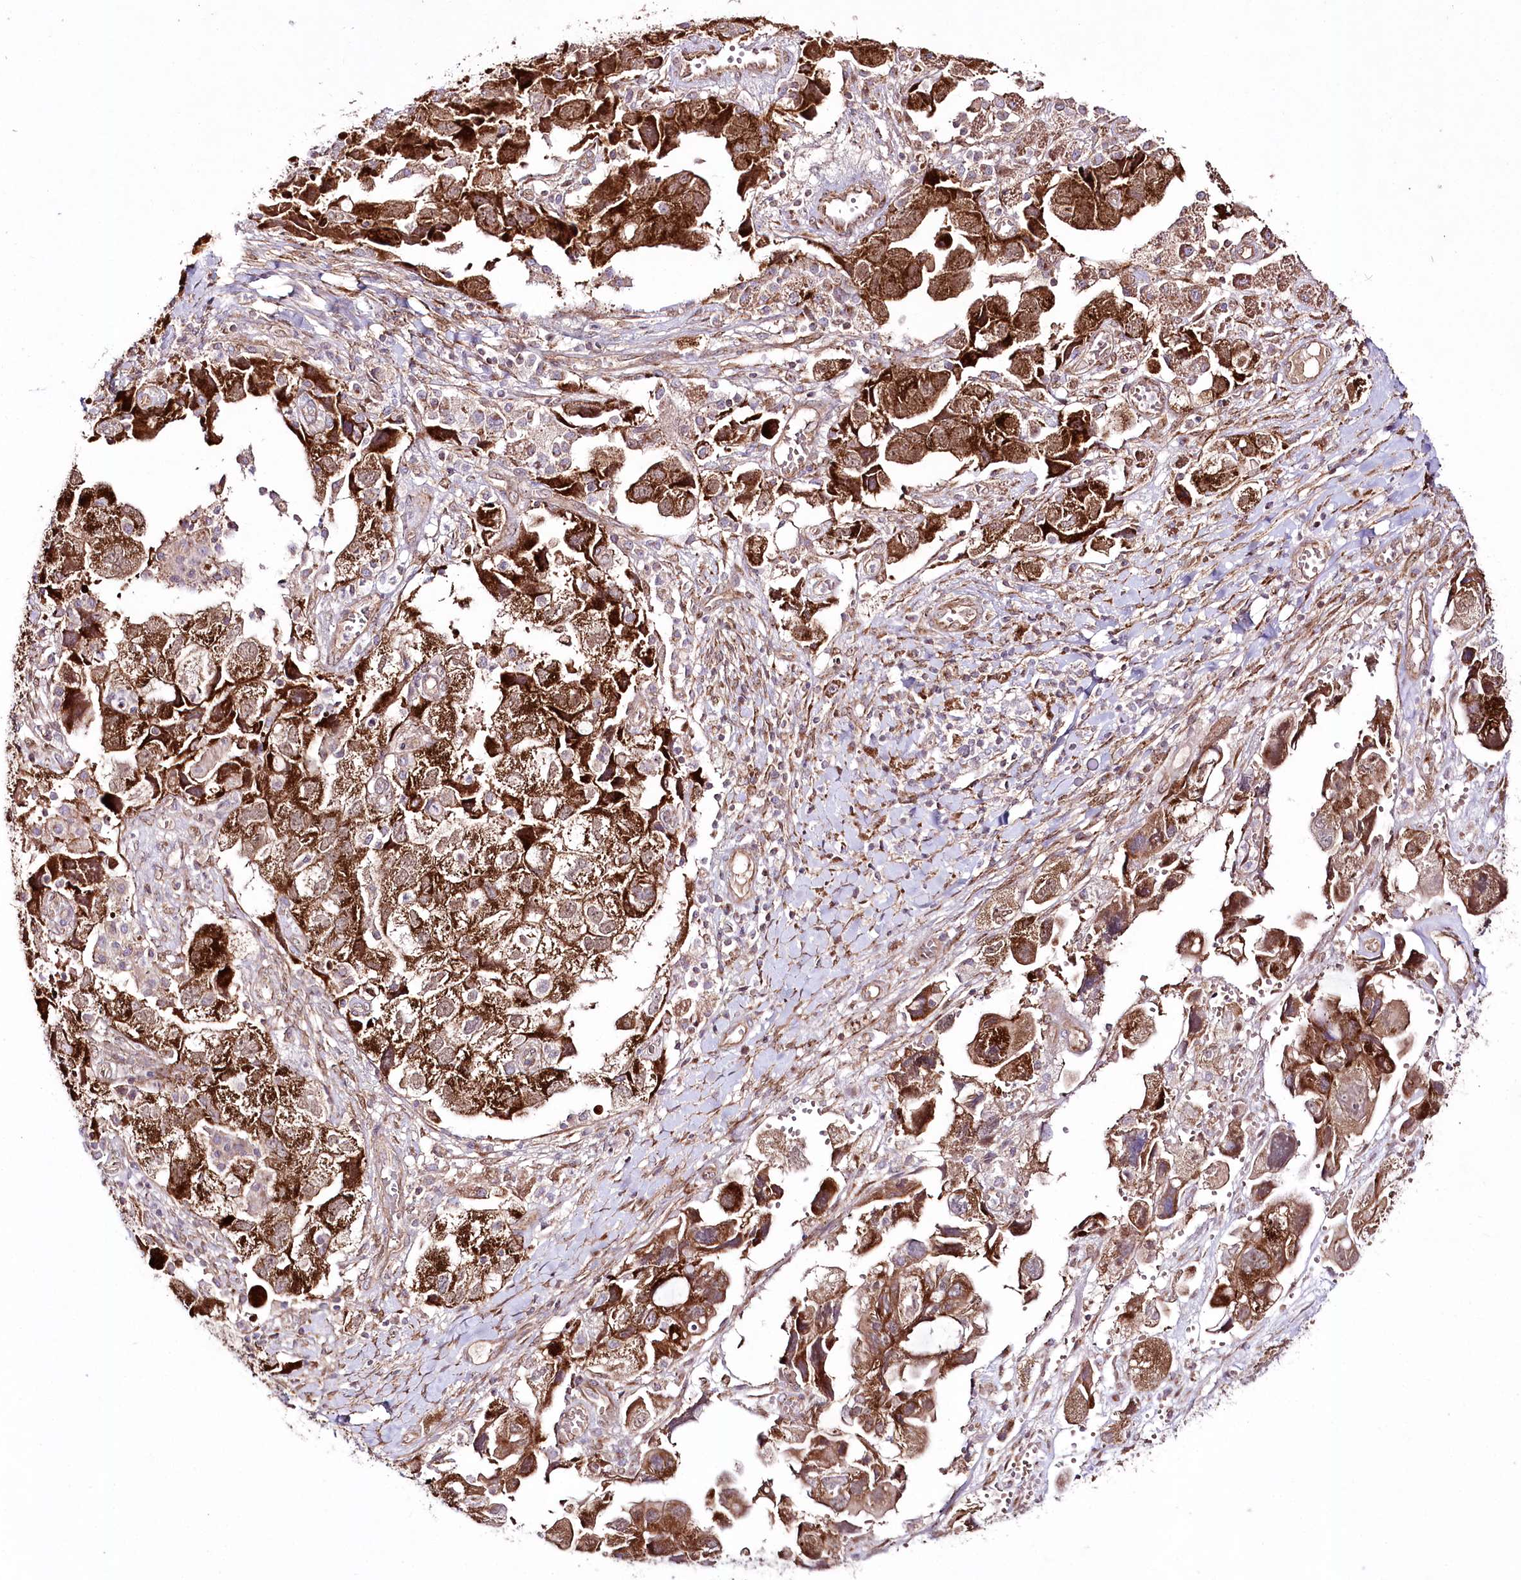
{"staining": {"intensity": "strong", "quantity": ">75%", "location": "cytoplasmic/membranous"}, "tissue": "ovarian cancer", "cell_type": "Tumor cells", "image_type": "cancer", "snomed": [{"axis": "morphology", "description": "Carcinoma, NOS"}, {"axis": "morphology", "description": "Cystadenocarcinoma, serous, NOS"}, {"axis": "topography", "description": "Ovary"}], "caption": "The immunohistochemical stain highlights strong cytoplasmic/membranous expression in tumor cells of ovarian serous cystadenocarcinoma tissue.", "gene": "REXO2", "patient": {"sex": "female", "age": 69}}